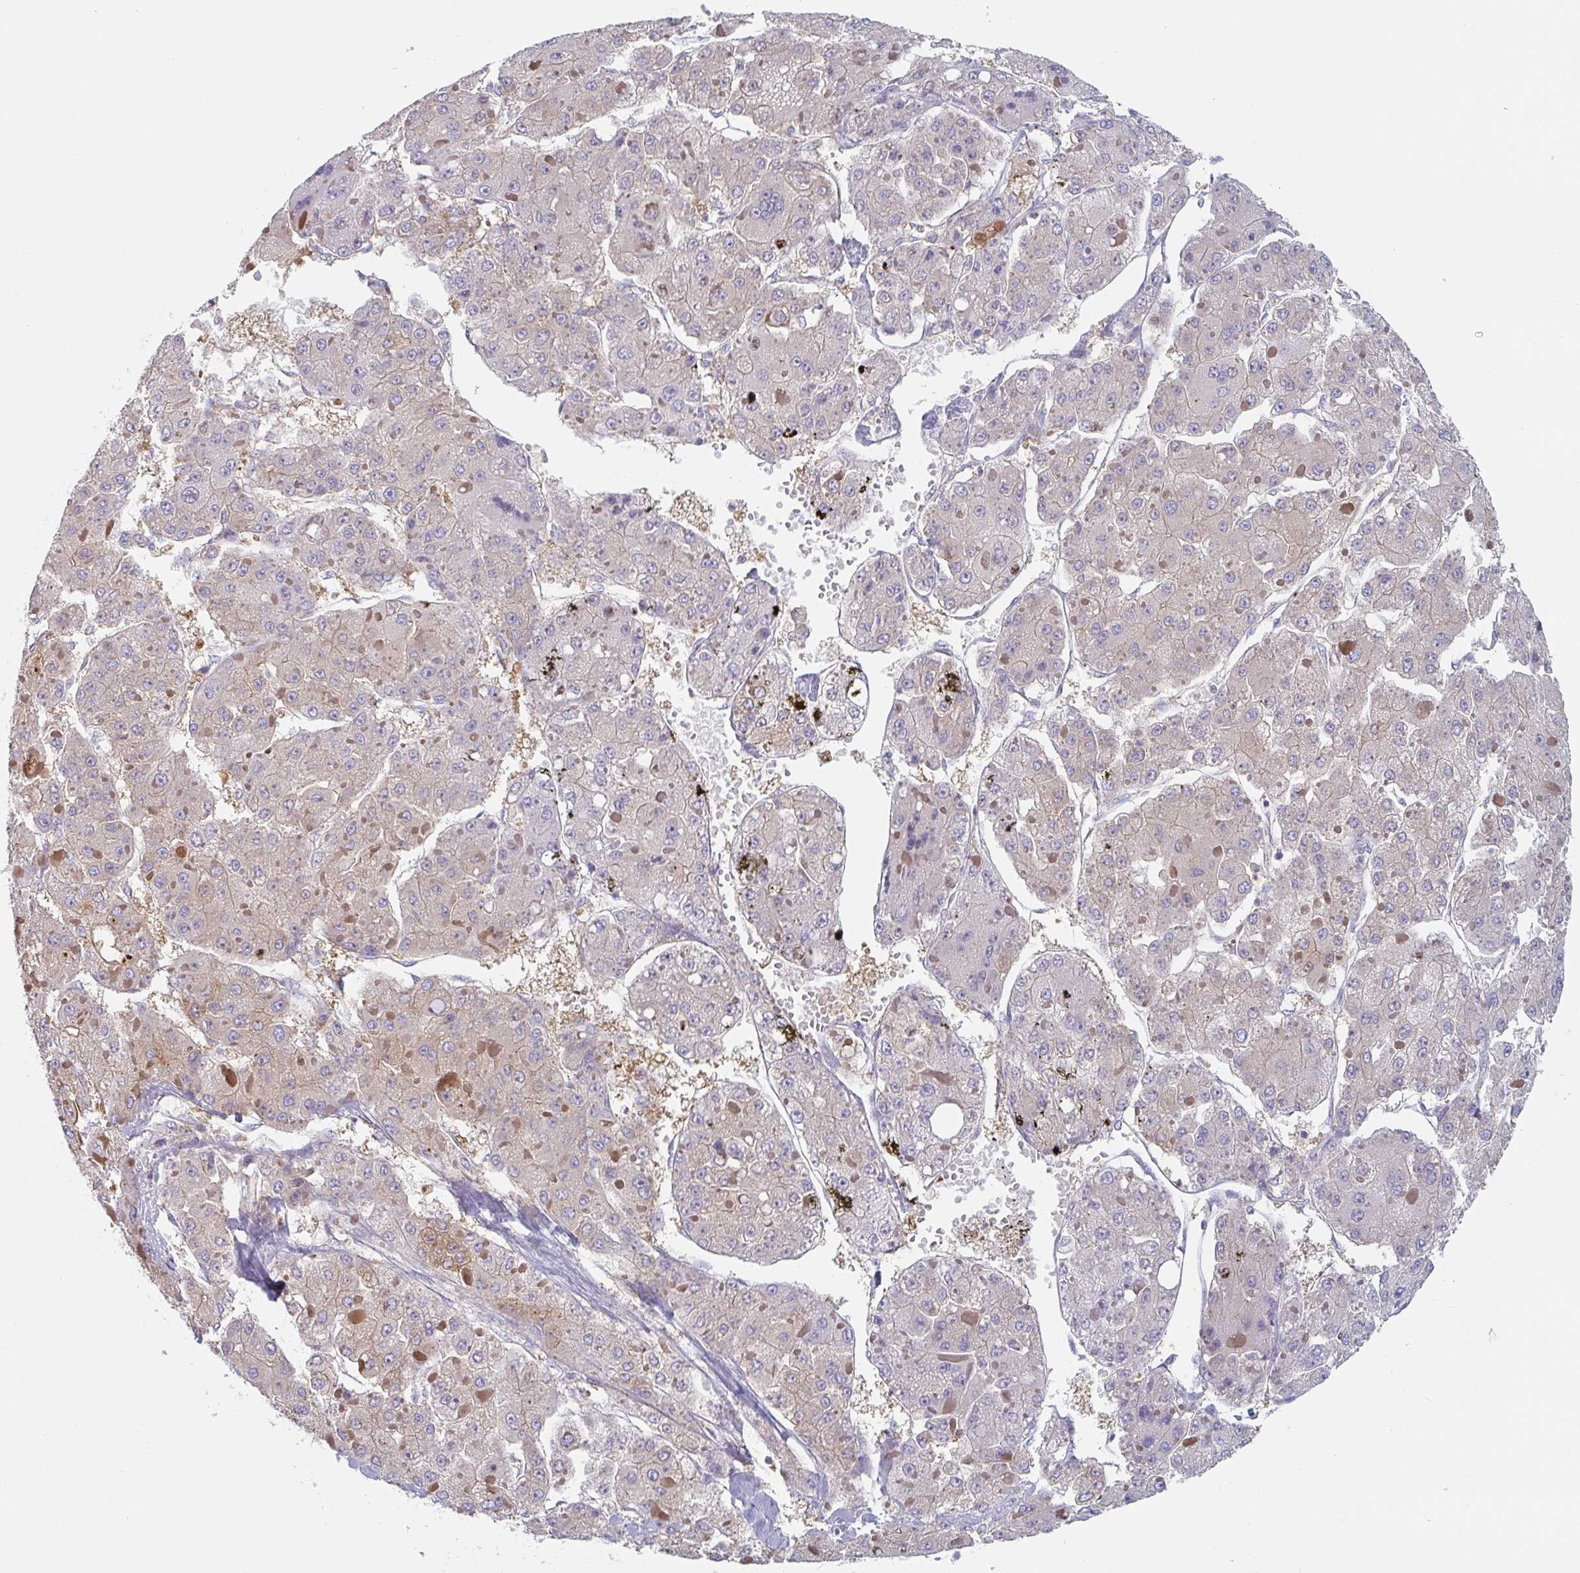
{"staining": {"intensity": "weak", "quantity": "25%-75%", "location": "cytoplasmic/membranous"}, "tissue": "liver cancer", "cell_type": "Tumor cells", "image_type": "cancer", "snomed": [{"axis": "morphology", "description": "Carcinoma, Hepatocellular, NOS"}, {"axis": "topography", "description": "Liver"}], "caption": "A high-resolution micrograph shows immunohistochemistry staining of liver cancer, which reveals weak cytoplasmic/membranous expression in about 25%-75% of tumor cells.", "gene": "AMPD2", "patient": {"sex": "female", "age": 73}}